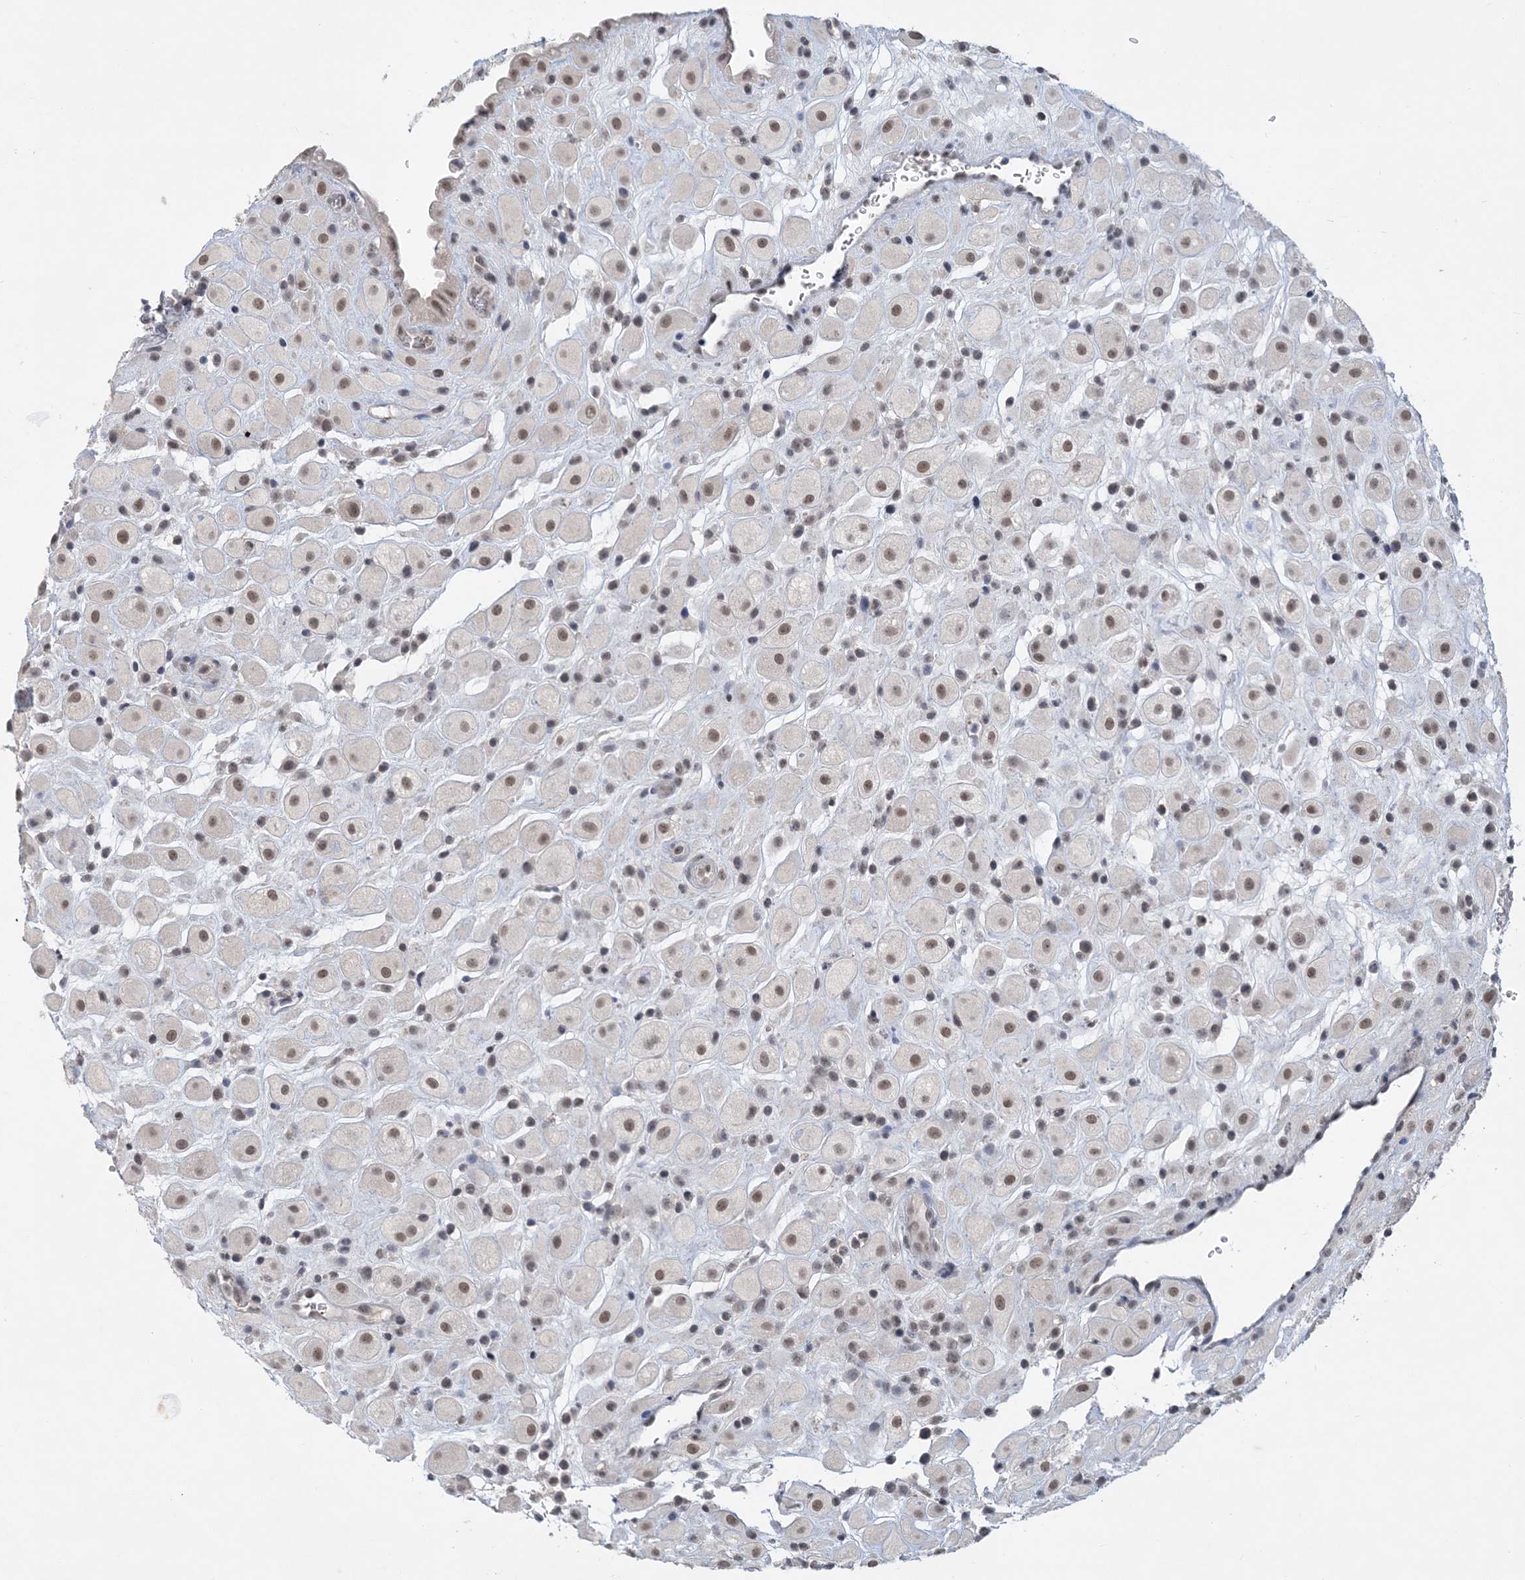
{"staining": {"intensity": "weak", "quantity": ">75%", "location": "nuclear"}, "tissue": "placenta", "cell_type": "Decidual cells", "image_type": "normal", "snomed": [{"axis": "morphology", "description": "Normal tissue, NOS"}, {"axis": "topography", "description": "Placenta"}], "caption": "Weak nuclear protein staining is identified in about >75% of decidual cells in placenta. (IHC, brightfield microscopy, high magnification).", "gene": "KMT2D", "patient": {"sex": "female", "age": 35}}